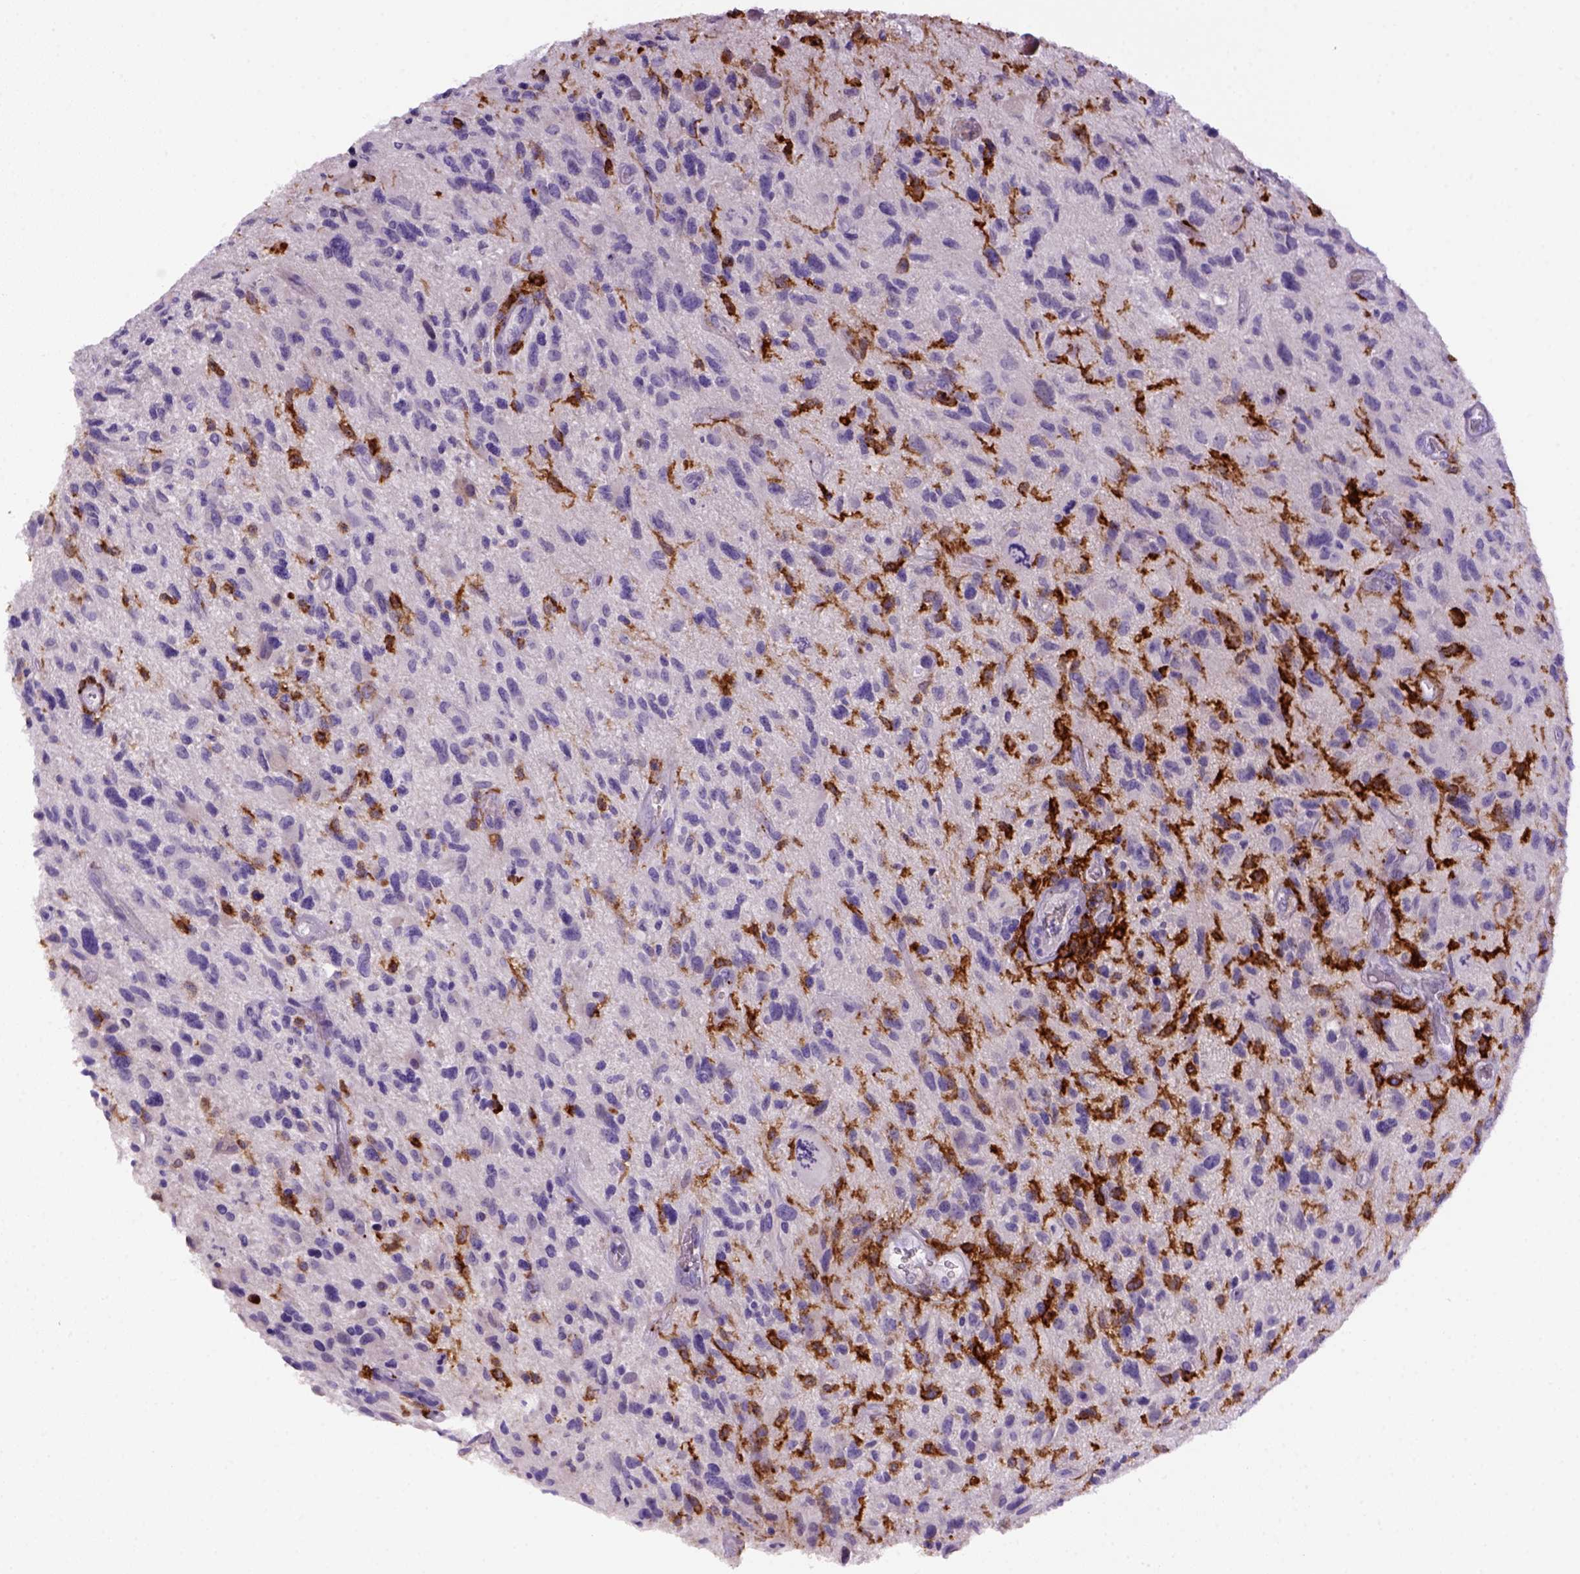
{"staining": {"intensity": "negative", "quantity": "none", "location": "none"}, "tissue": "glioma", "cell_type": "Tumor cells", "image_type": "cancer", "snomed": [{"axis": "morphology", "description": "Glioma, malignant, NOS"}, {"axis": "morphology", "description": "Glioma, malignant, High grade"}, {"axis": "topography", "description": "Brain"}], "caption": "Micrograph shows no significant protein staining in tumor cells of malignant glioma (high-grade).", "gene": "CD14", "patient": {"sex": "female", "age": 71}}